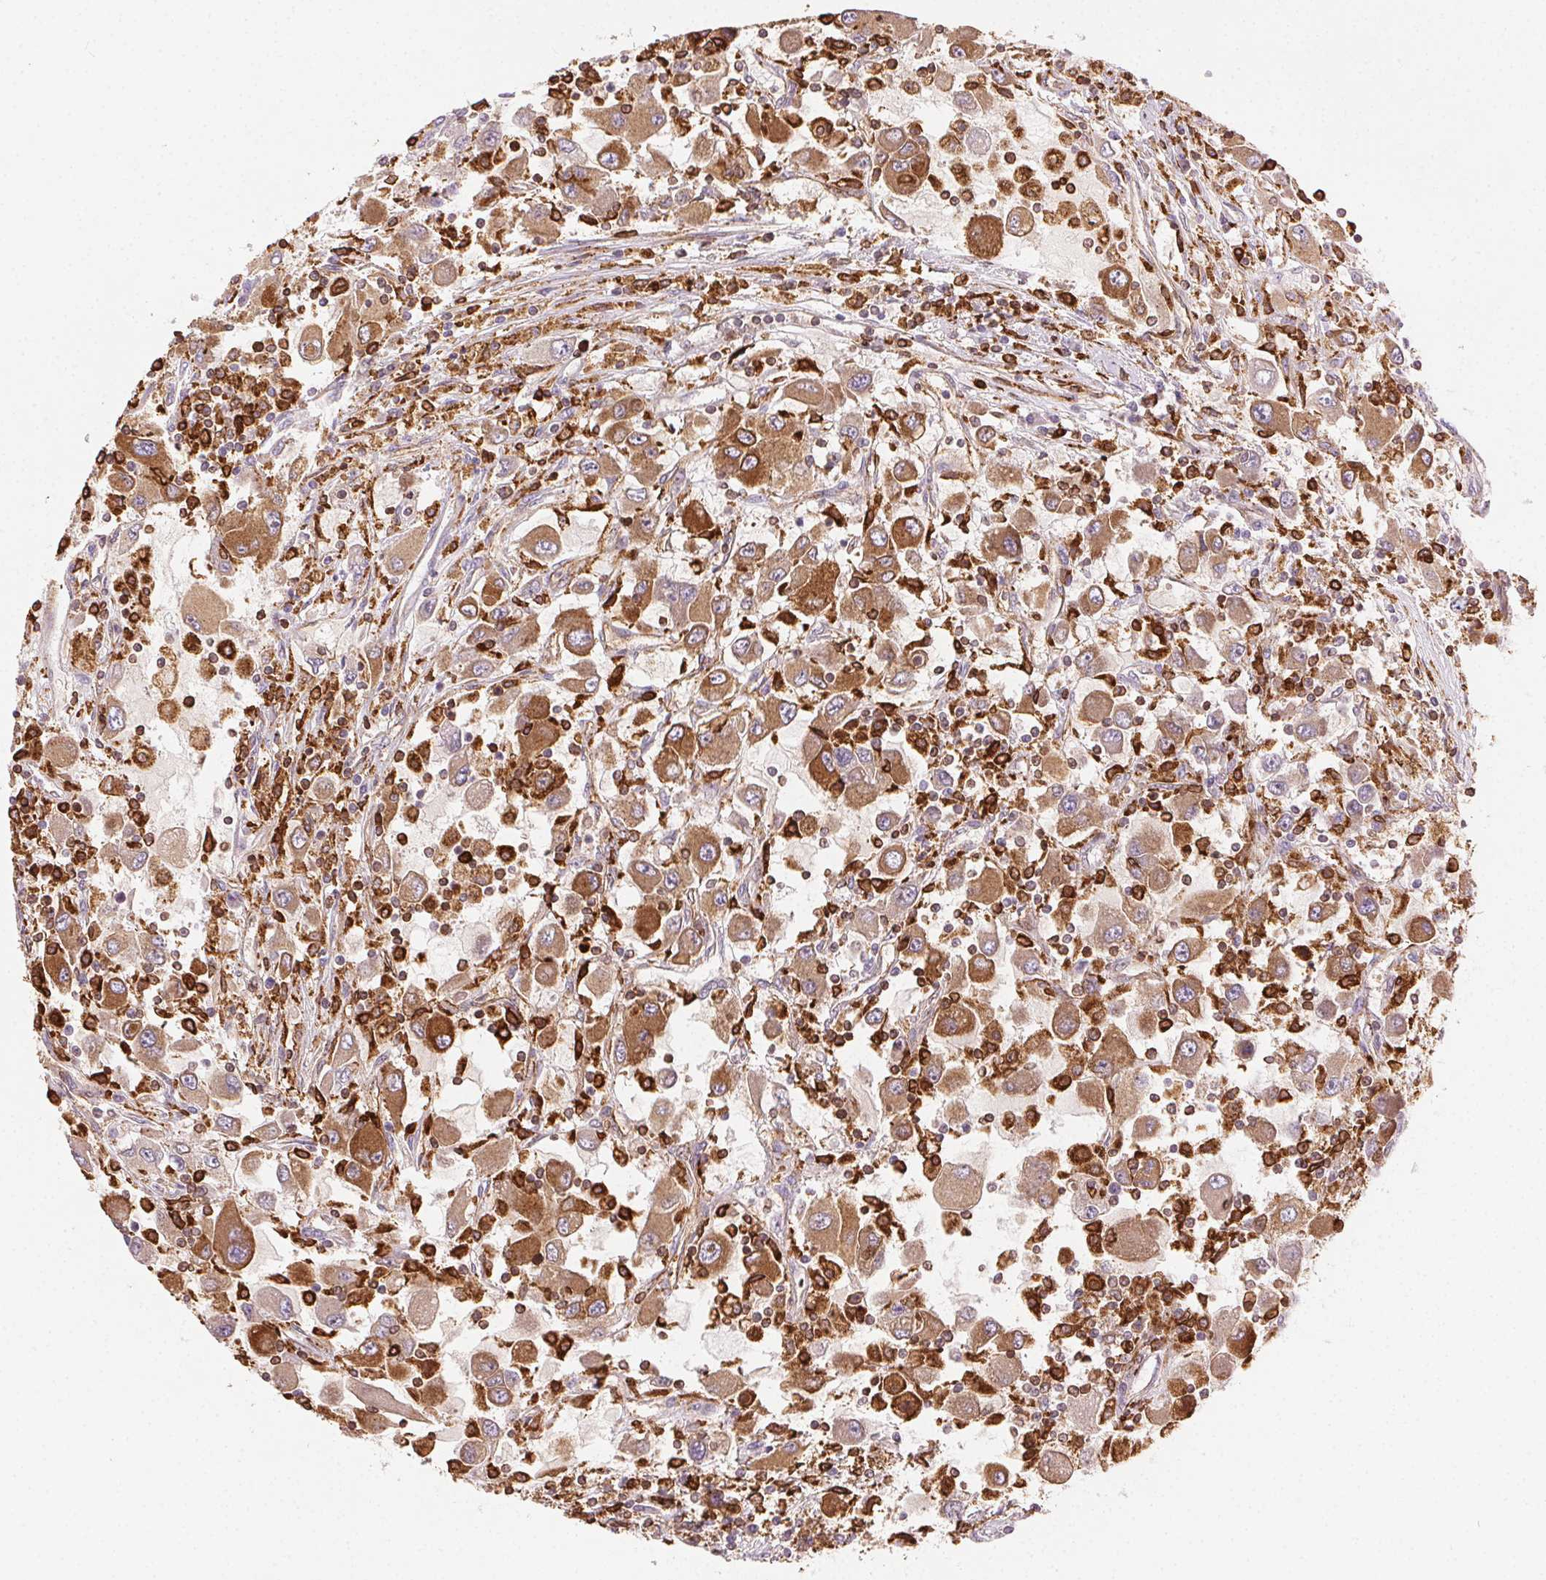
{"staining": {"intensity": "moderate", "quantity": ">75%", "location": "cytoplasmic/membranous"}, "tissue": "renal cancer", "cell_type": "Tumor cells", "image_type": "cancer", "snomed": [{"axis": "morphology", "description": "Adenocarcinoma, NOS"}, {"axis": "topography", "description": "Kidney"}], "caption": "Adenocarcinoma (renal) stained with DAB (3,3'-diaminobenzidine) immunohistochemistry shows medium levels of moderate cytoplasmic/membranous expression in approximately >75% of tumor cells.", "gene": "RNASET2", "patient": {"sex": "female", "age": 67}}